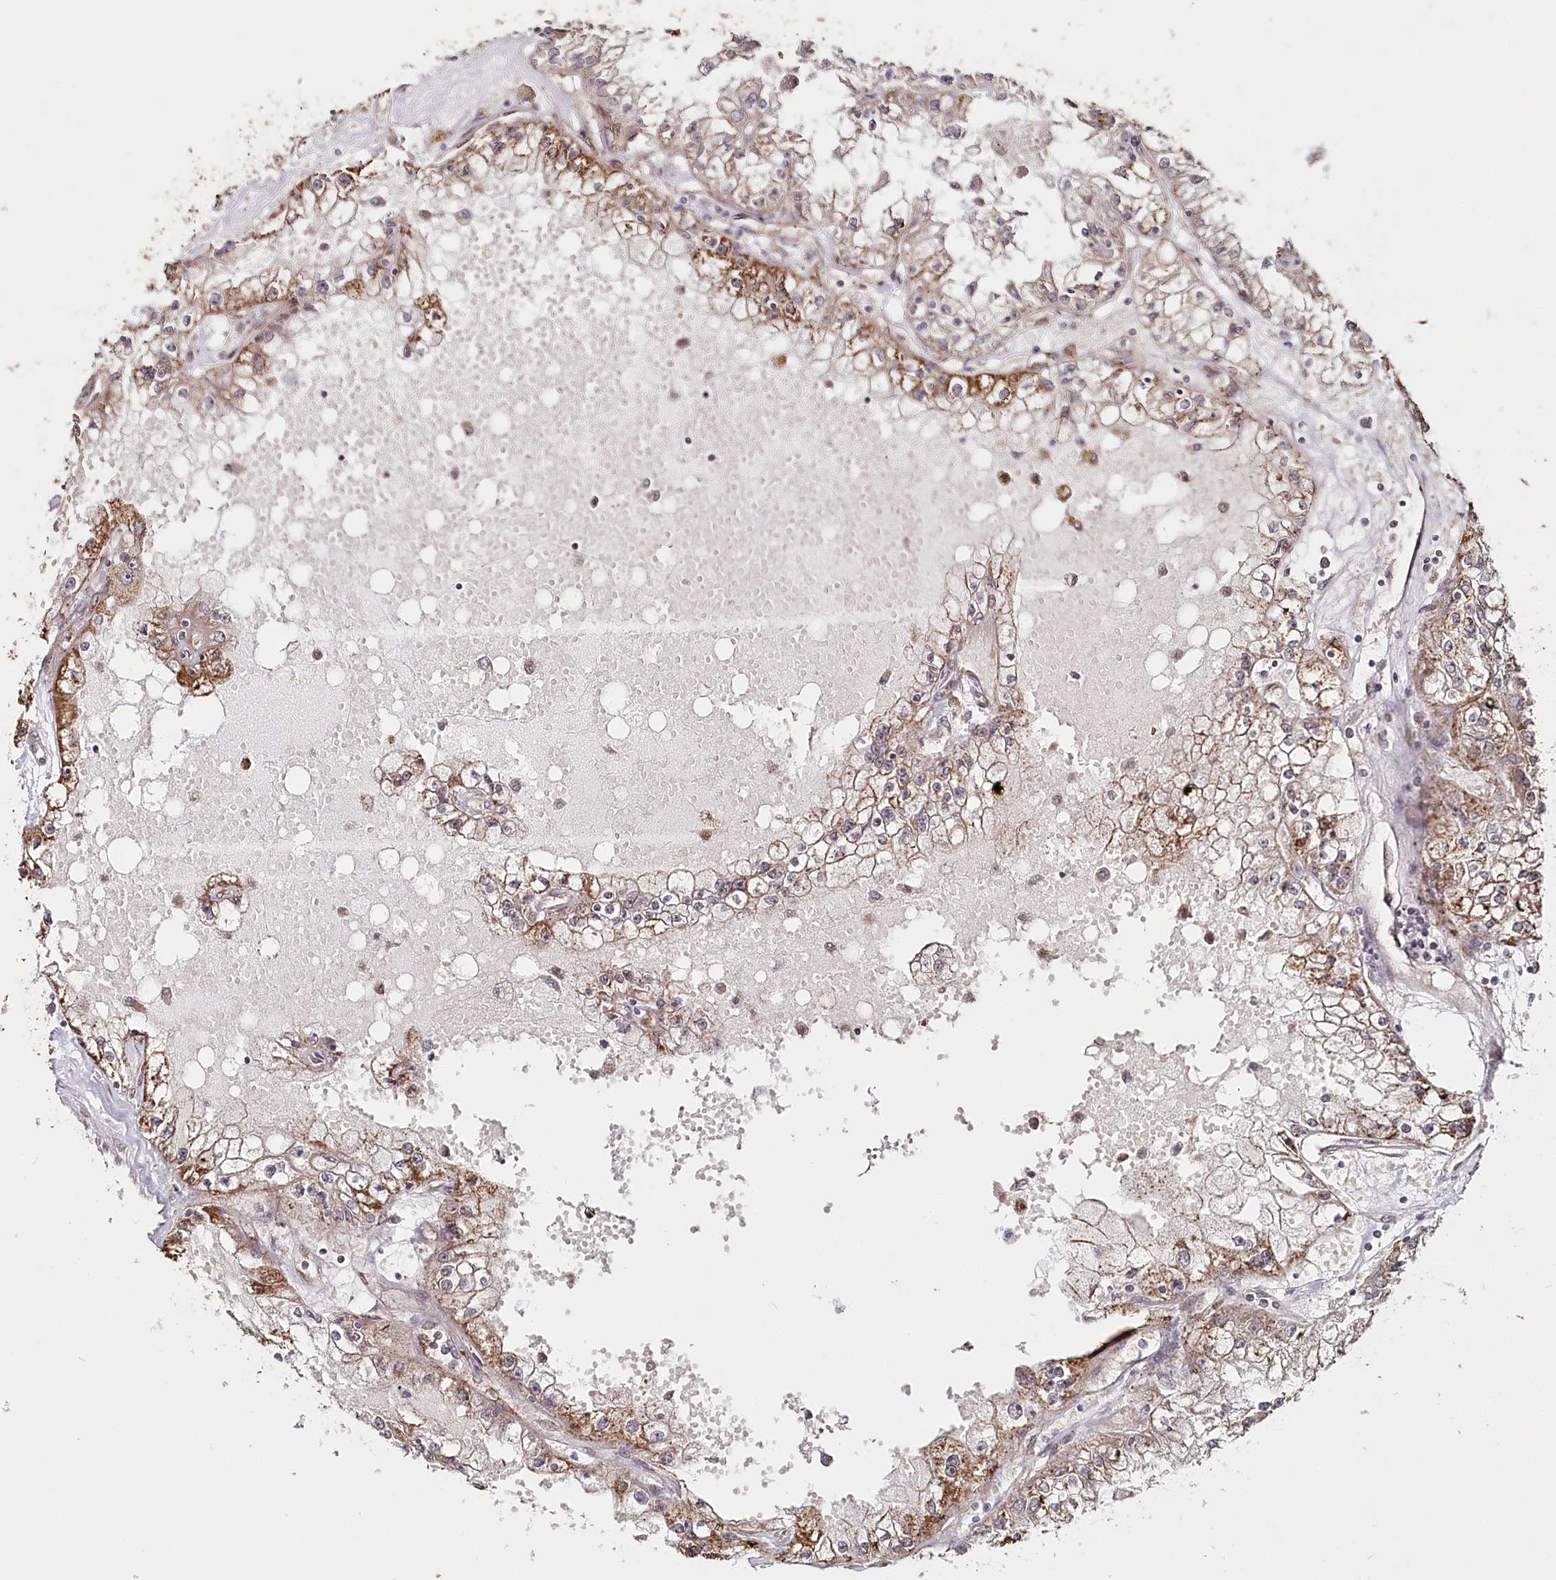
{"staining": {"intensity": "moderate", "quantity": ">75%", "location": "cytoplasmic/membranous"}, "tissue": "renal cancer", "cell_type": "Tumor cells", "image_type": "cancer", "snomed": [{"axis": "morphology", "description": "Adenocarcinoma, NOS"}, {"axis": "topography", "description": "Kidney"}], "caption": "Immunohistochemical staining of renal cancer demonstrates medium levels of moderate cytoplasmic/membranous staining in about >75% of tumor cells.", "gene": "OTUD4", "patient": {"sex": "male", "age": 56}}